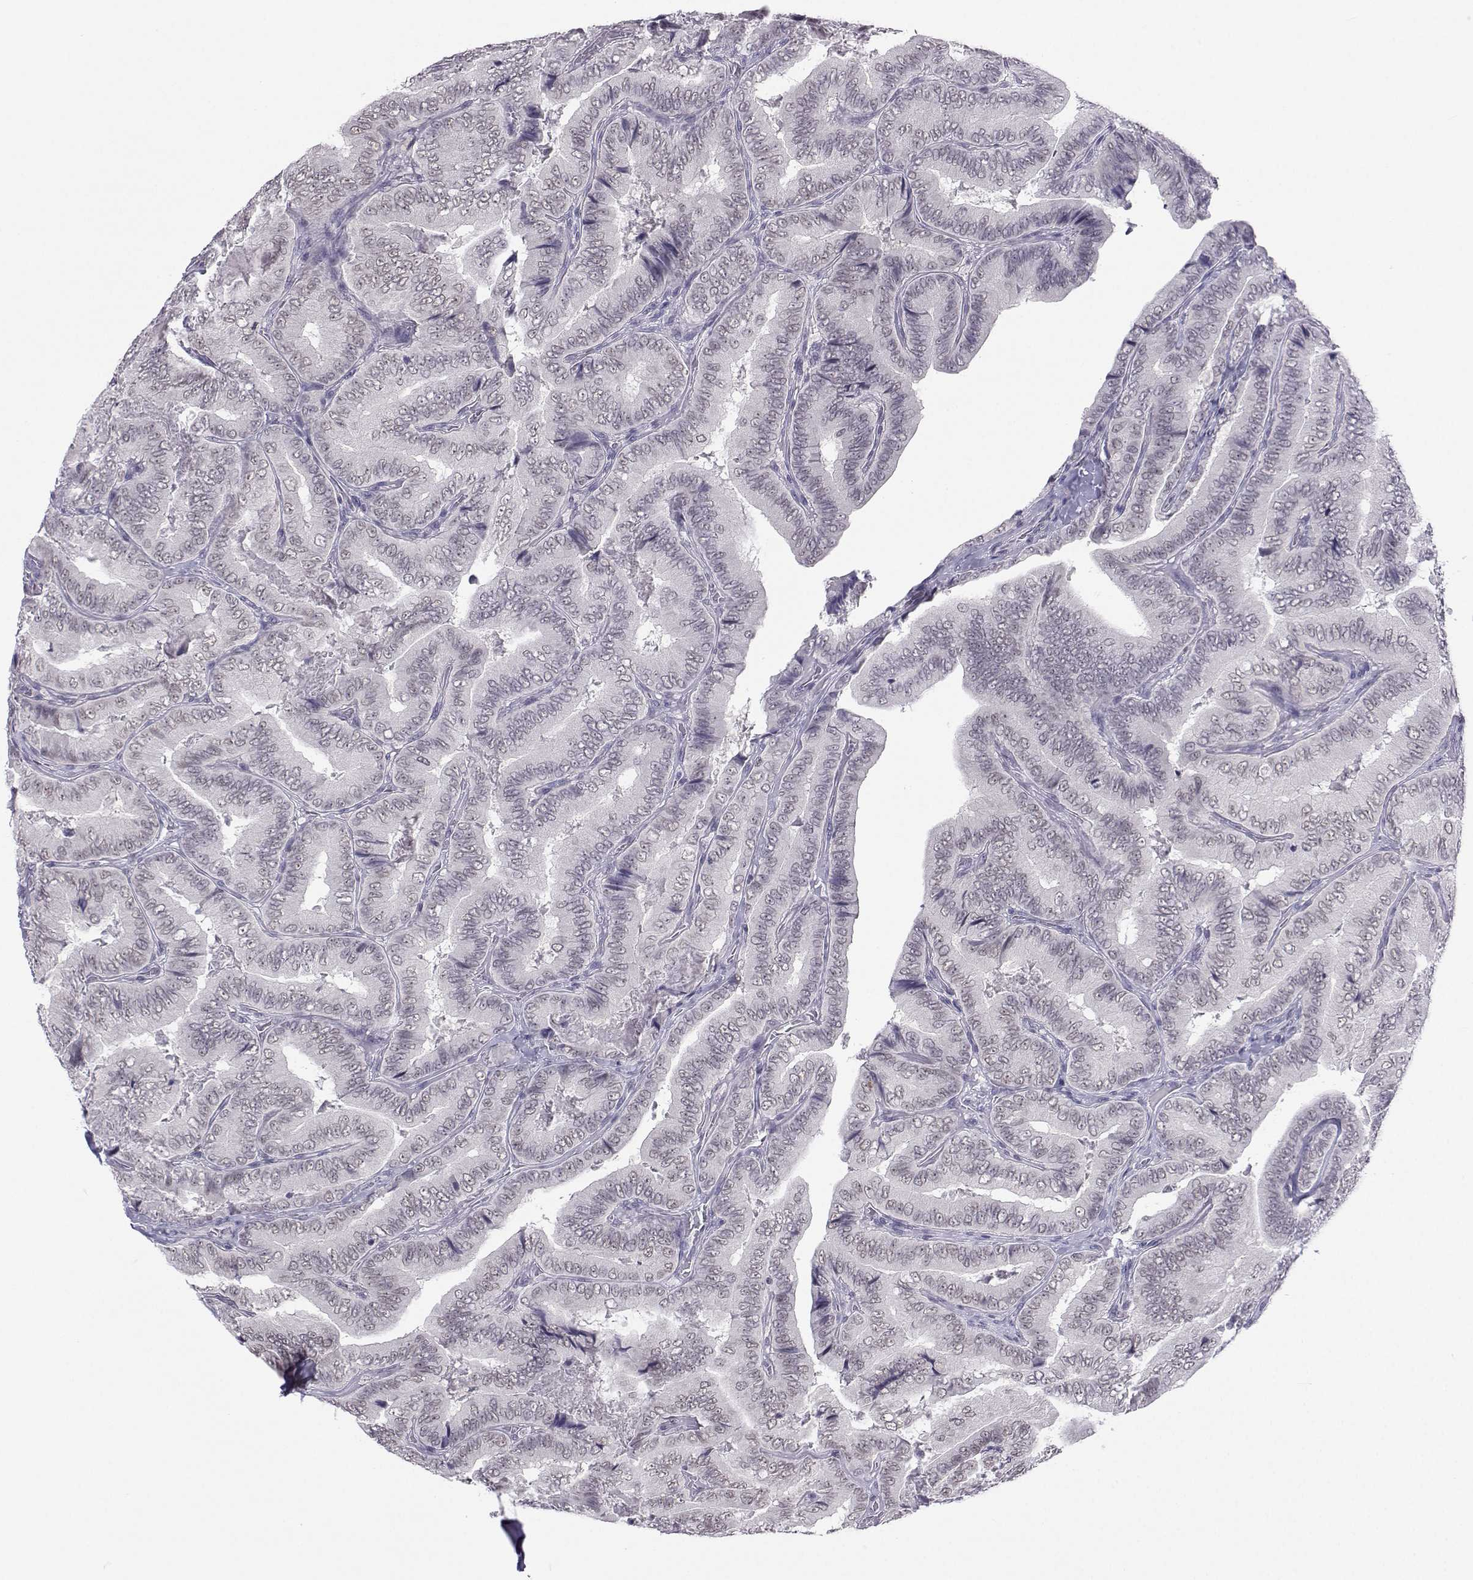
{"staining": {"intensity": "negative", "quantity": "none", "location": "none"}, "tissue": "thyroid cancer", "cell_type": "Tumor cells", "image_type": "cancer", "snomed": [{"axis": "morphology", "description": "Papillary adenocarcinoma, NOS"}, {"axis": "topography", "description": "Thyroid gland"}], "caption": "Tumor cells are negative for brown protein staining in thyroid papillary adenocarcinoma. (DAB (3,3'-diaminobenzidine) immunohistochemistry visualized using brightfield microscopy, high magnification).", "gene": "MED26", "patient": {"sex": "male", "age": 61}}